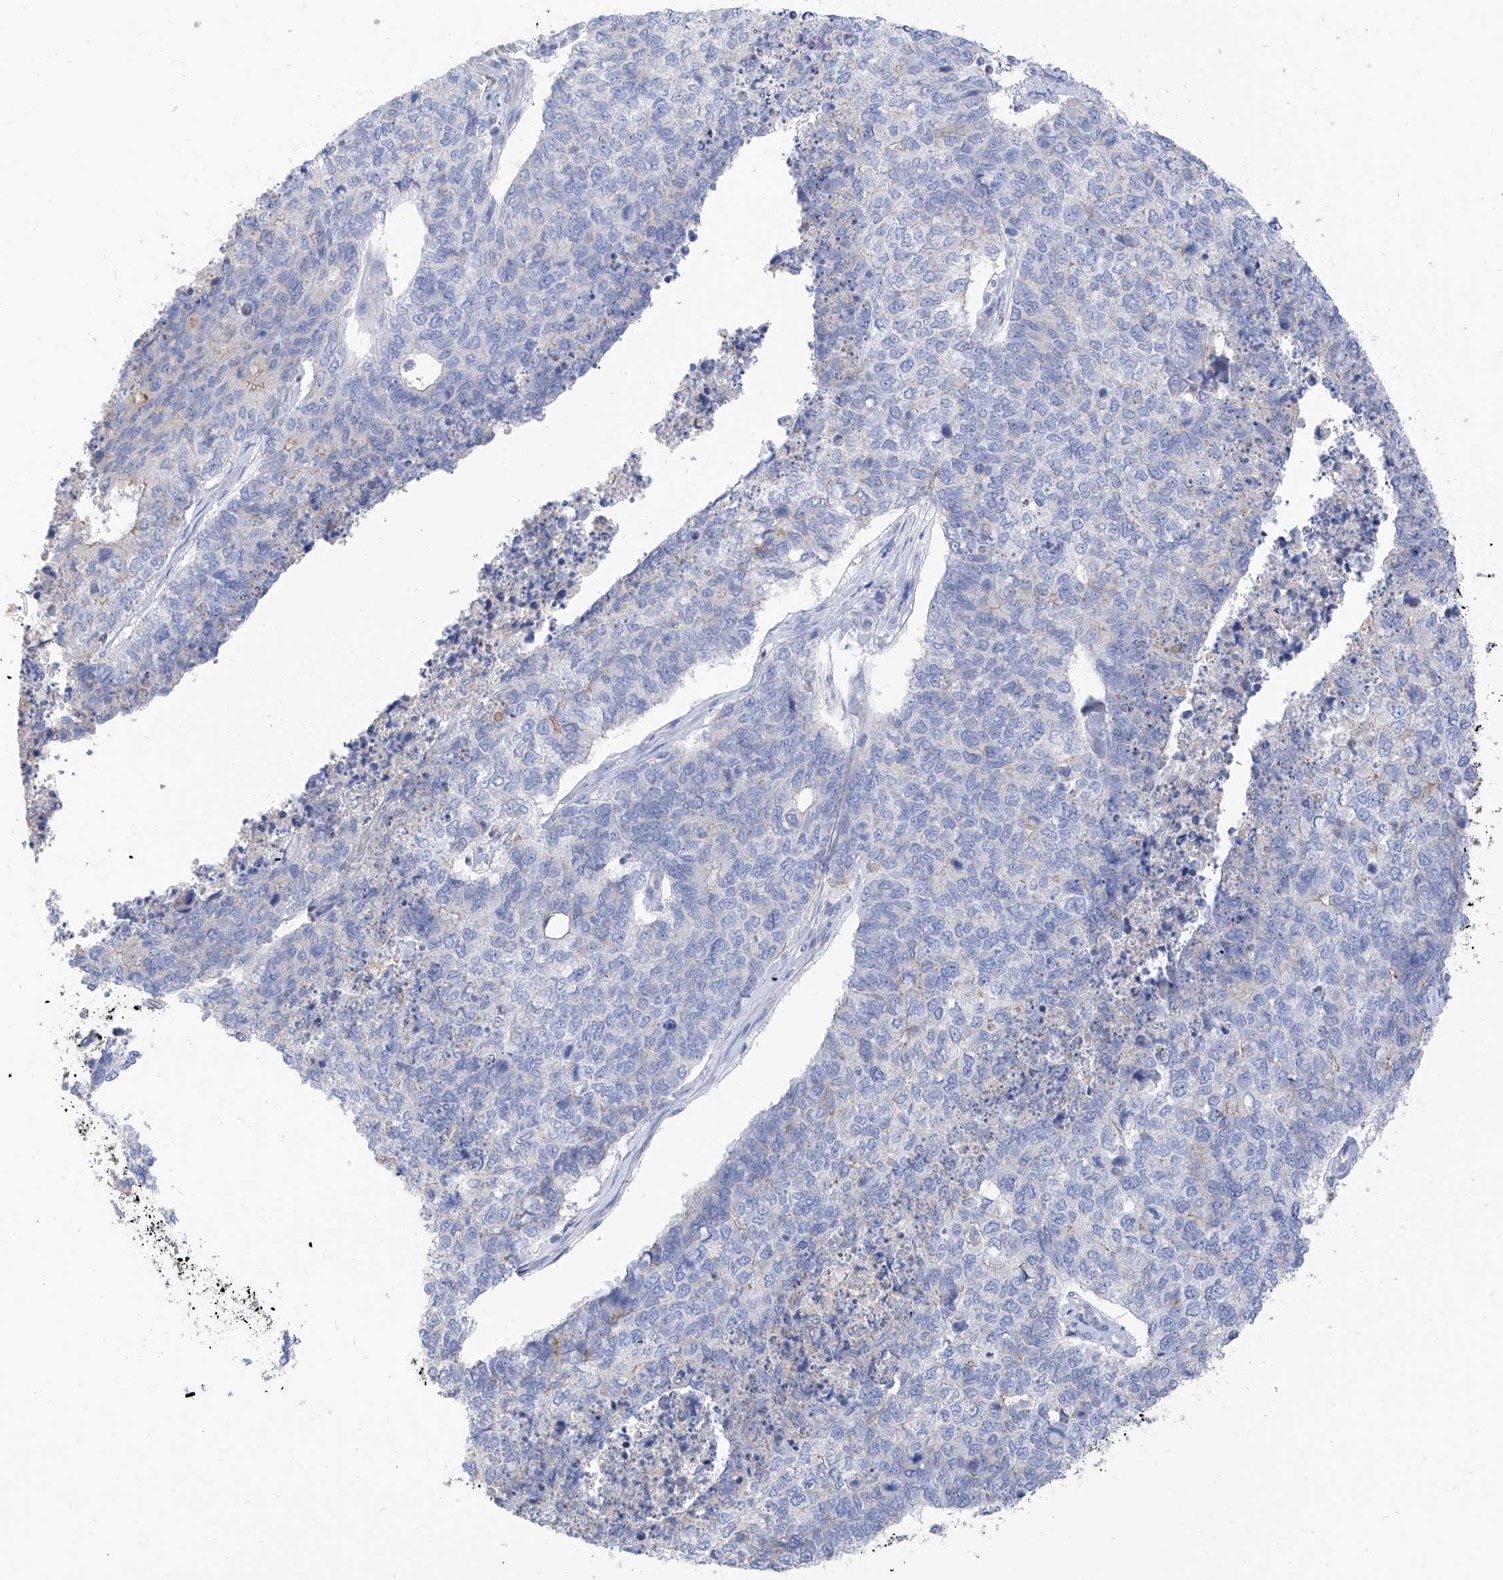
{"staining": {"intensity": "negative", "quantity": "none", "location": "none"}, "tissue": "cervical cancer", "cell_type": "Tumor cells", "image_type": "cancer", "snomed": [{"axis": "morphology", "description": "Squamous cell carcinoma, NOS"}, {"axis": "topography", "description": "Cervix"}], "caption": "Protein analysis of squamous cell carcinoma (cervical) reveals no significant expression in tumor cells.", "gene": "ITGA9", "patient": {"sex": "female", "age": 63}}